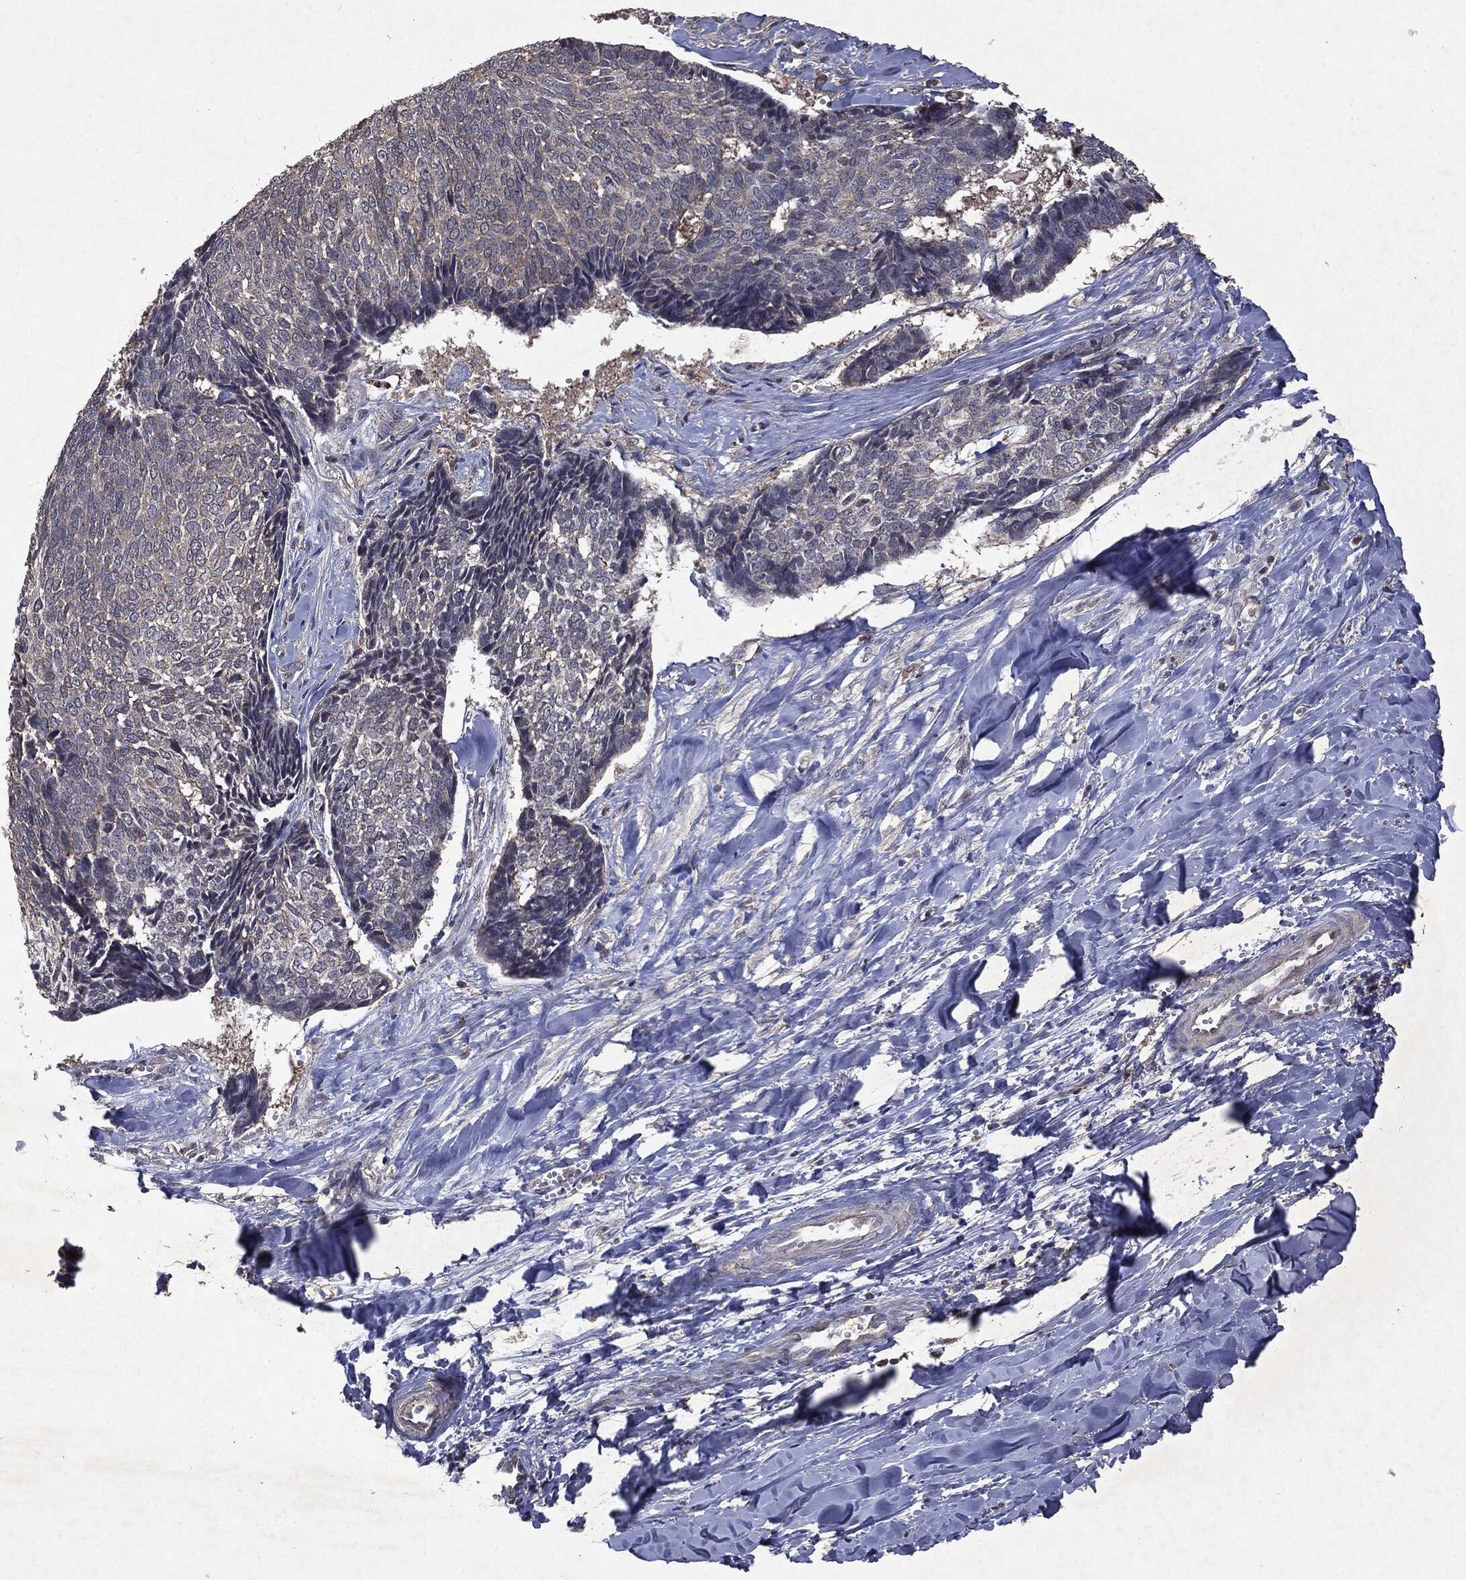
{"staining": {"intensity": "negative", "quantity": "none", "location": "none"}, "tissue": "skin cancer", "cell_type": "Tumor cells", "image_type": "cancer", "snomed": [{"axis": "morphology", "description": "Basal cell carcinoma"}, {"axis": "topography", "description": "Skin"}], "caption": "Immunohistochemistry micrograph of neoplastic tissue: human skin basal cell carcinoma stained with DAB demonstrates no significant protein positivity in tumor cells.", "gene": "PTEN", "patient": {"sex": "male", "age": 86}}